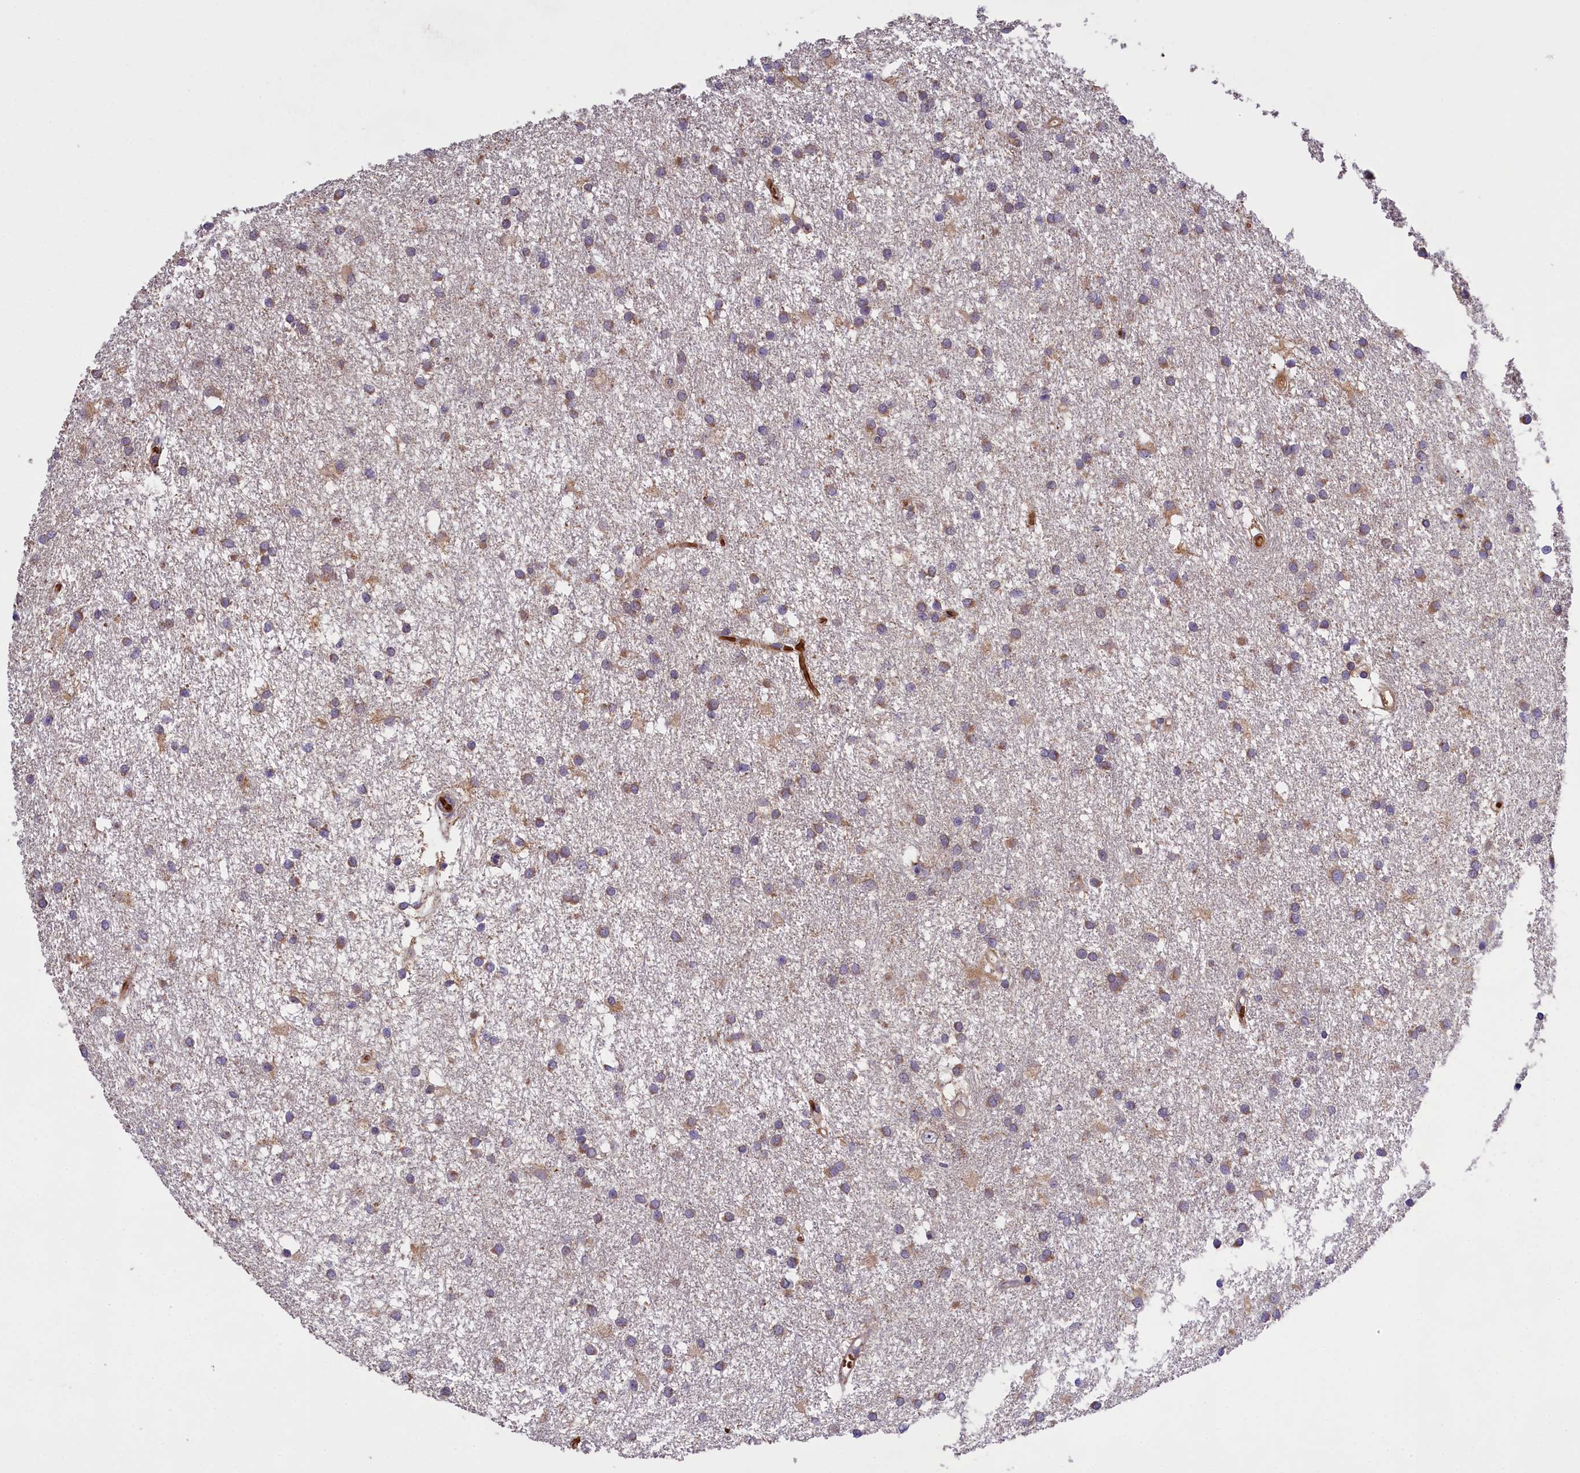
{"staining": {"intensity": "weak", "quantity": ">75%", "location": "cytoplasmic/membranous"}, "tissue": "glioma", "cell_type": "Tumor cells", "image_type": "cancer", "snomed": [{"axis": "morphology", "description": "Glioma, malignant, High grade"}, {"axis": "topography", "description": "Brain"}], "caption": "Immunohistochemistry staining of glioma, which shows low levels of weak cytoplasmic/membranous positivity in approximately >75% of tumor cells indicating weak cytoplasmic/membranous protein staining. The staining was performed using DAB (brown) for protein detection and nuclei were counterstained in hematoxylin (blue).", "gene": "PHAF1", "patient": {"sex": "male", "age": 77}}